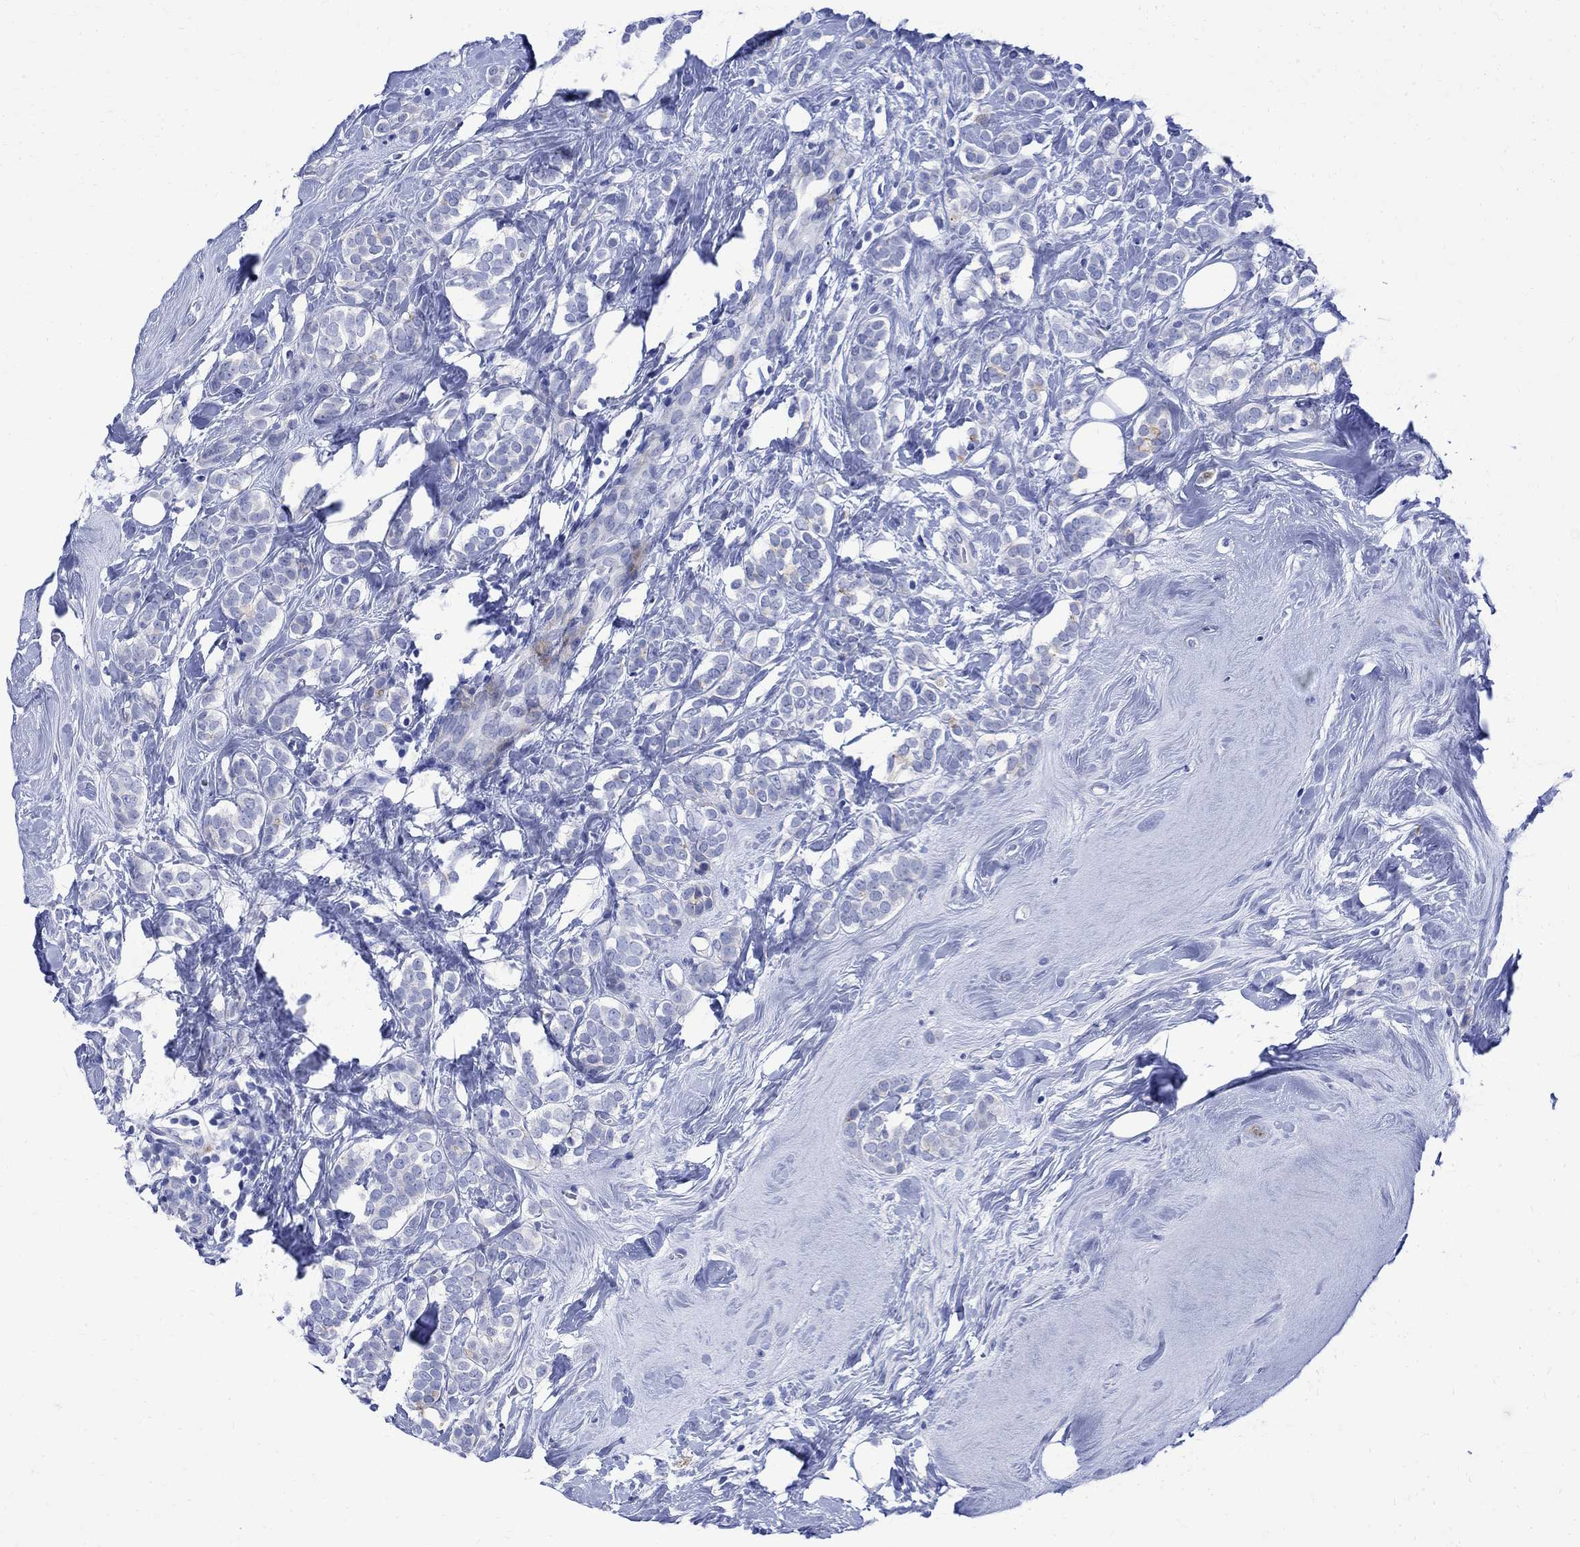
{"staining": {"intensity": "negative", "quantity": "none", "location": "none"}, "tissue": "breast cancer", "cell_type": "Tumor cells", "image_type": "cancer", "snomed": [{"axis": "morphology", "description": "Lobular carcinoma"}, {"axis": "topography", "description": "Breast"}], "caption": "Immunohistochemistry image of neoplastic tissue: human breast cancer stained with DAB (3,3'-diaminobenzidine) demonstrates no significant protein staining in tumor cells. Brightfield microscopy of IHC stained with DAB (3,3'-diaminobenzidine) (brown) and hematoxylin (blue), captured at high magnification.", "gene": "PARVB", "patient": {"sex": "female", "age": 49}}